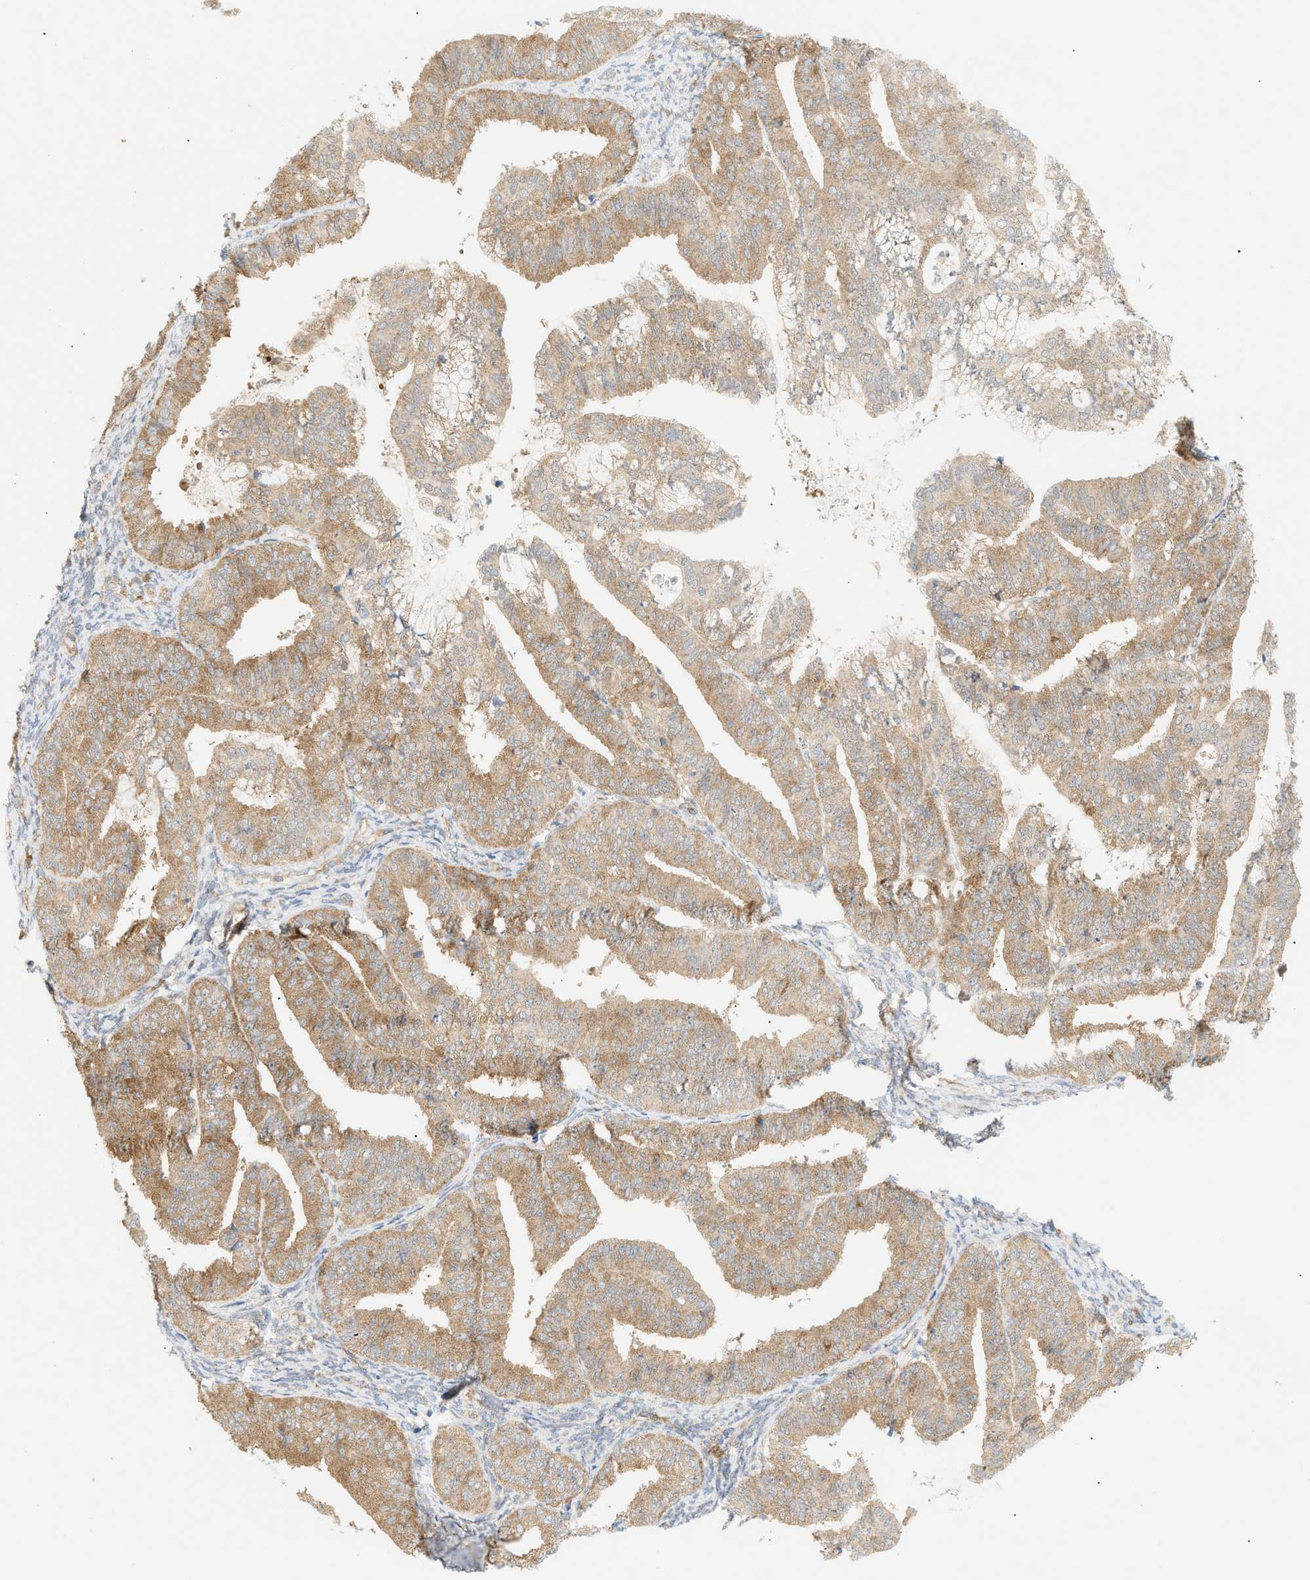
{"staining": {"intensity": "moderate", "quantity": ">75%", "location": "cytoplasmic/membranous"}, "tissue": "endometrial cancer", "cell_type": "Tumor cells", "image_type": "cancer", "snomed": [{"axis": "morphology", "description": "Adenocarcinoma, NOS"}, {"axis": "topography", "description": "Endometrium"}], "caption": "Immunohistochemistry staining of endometrial adenocarcinoma, which exhibits medium levels of moderate cytoplasmic/membranous positivity in about >75% of tumor cells indicating moderate cytoplasmic/membranous protein expression. The staining was performed using DAB (brown) for protein detection and nuclei were counterstained in hematoxylin (blue).", "gene": "SHC1", "patient": {"sex": "female", "age": 63}}